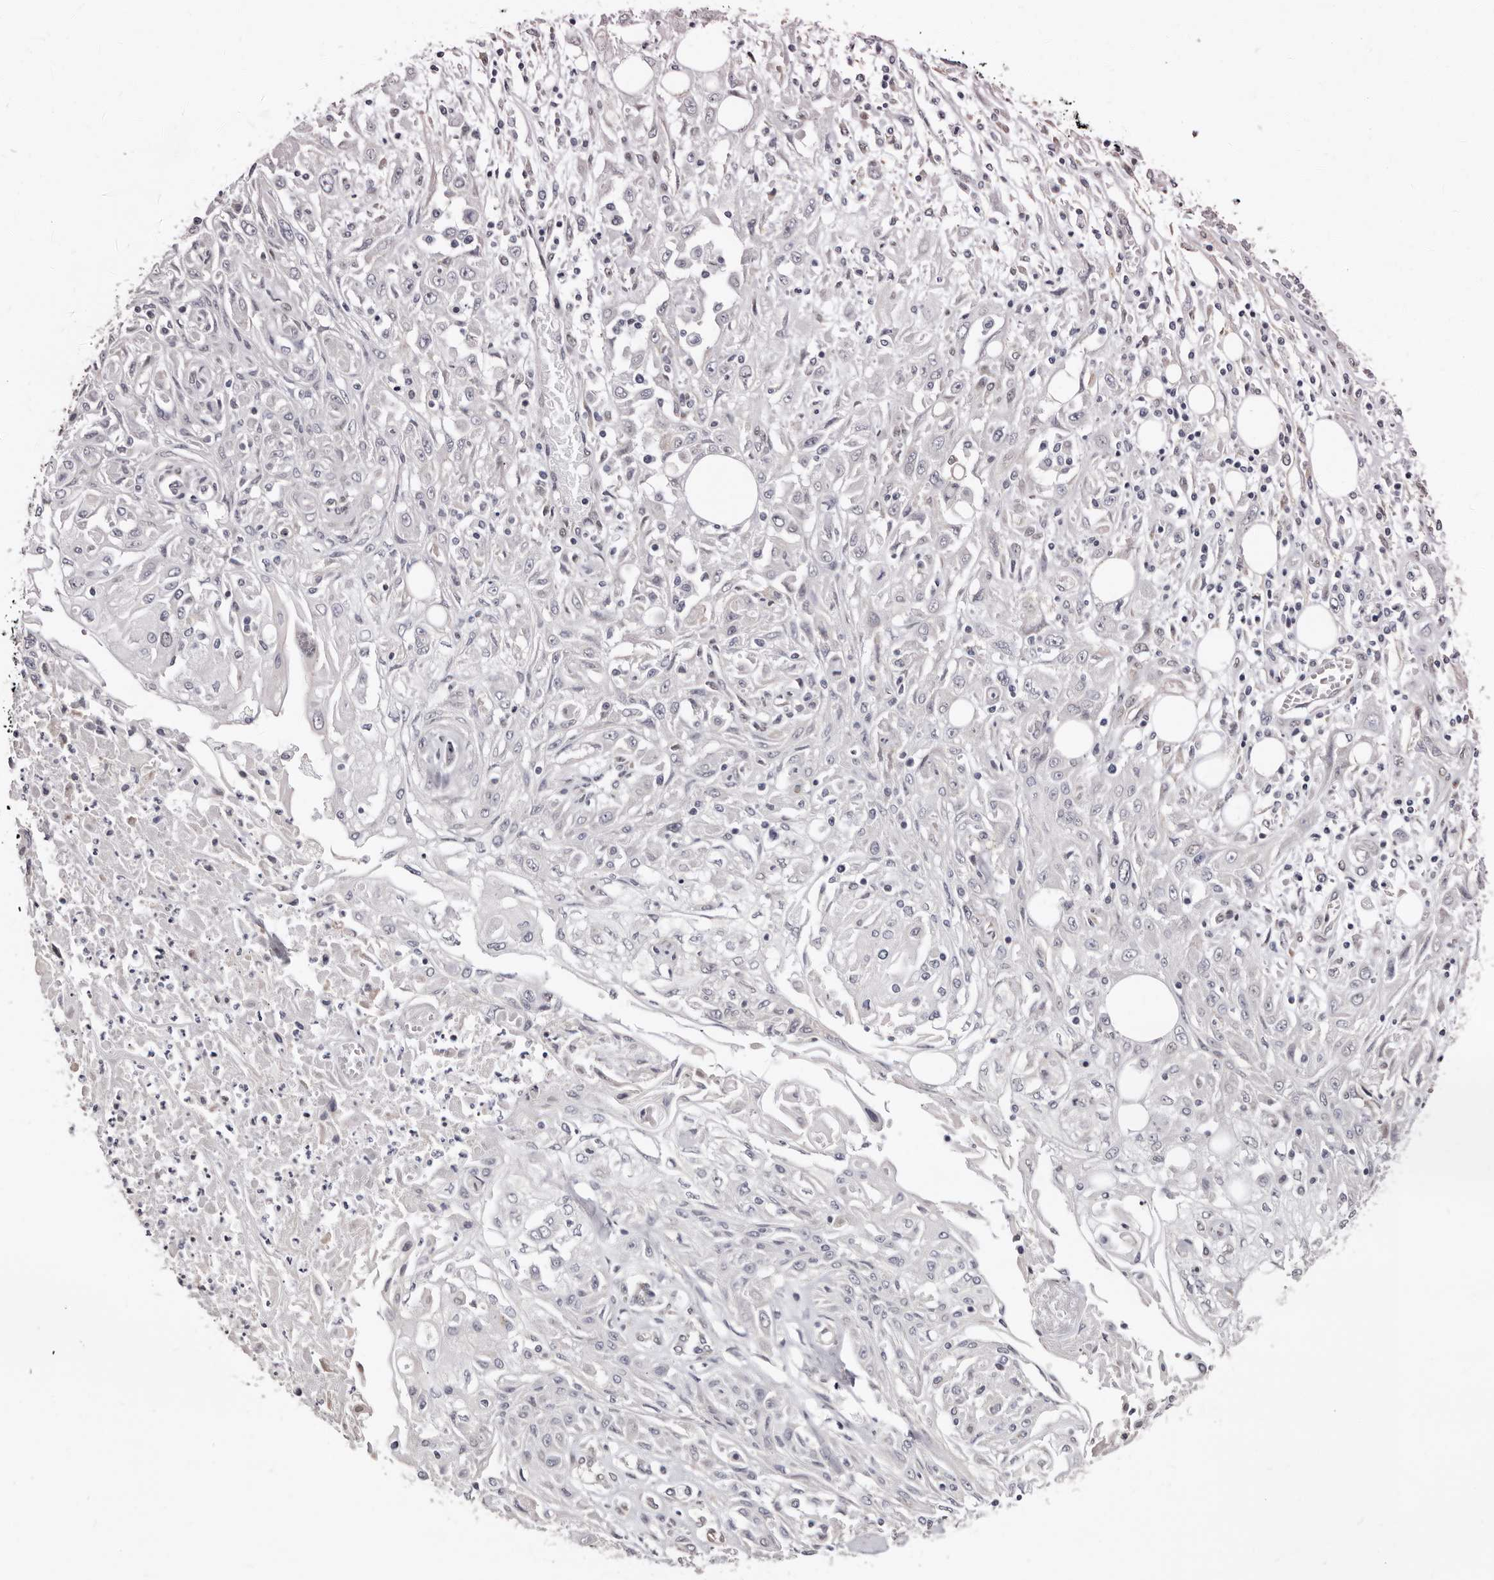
{"staining": {"intensity": "negative", "quantity": "none", "location": "none"}, "tissue": "skin cancer", "cell_type": "Tumor cells", "image_type": "cancer", "snomed": [{"axis": "morphology", "description": "Squamous cell carcinoma, NOS"}, {"axis": "morphology", "description": "Squamous cell carcinoma, metastatic, NOS"}, {"axis": "topography", "description": "Skin"}, {"axis": "topography", "description": "Lymph node"}], "caption": "Skin cancer stained for a protein using IHC displays no positivity tumor cells.", "gene": "KHDRBS2", "patient": {"sex": "male", "age": 75}}